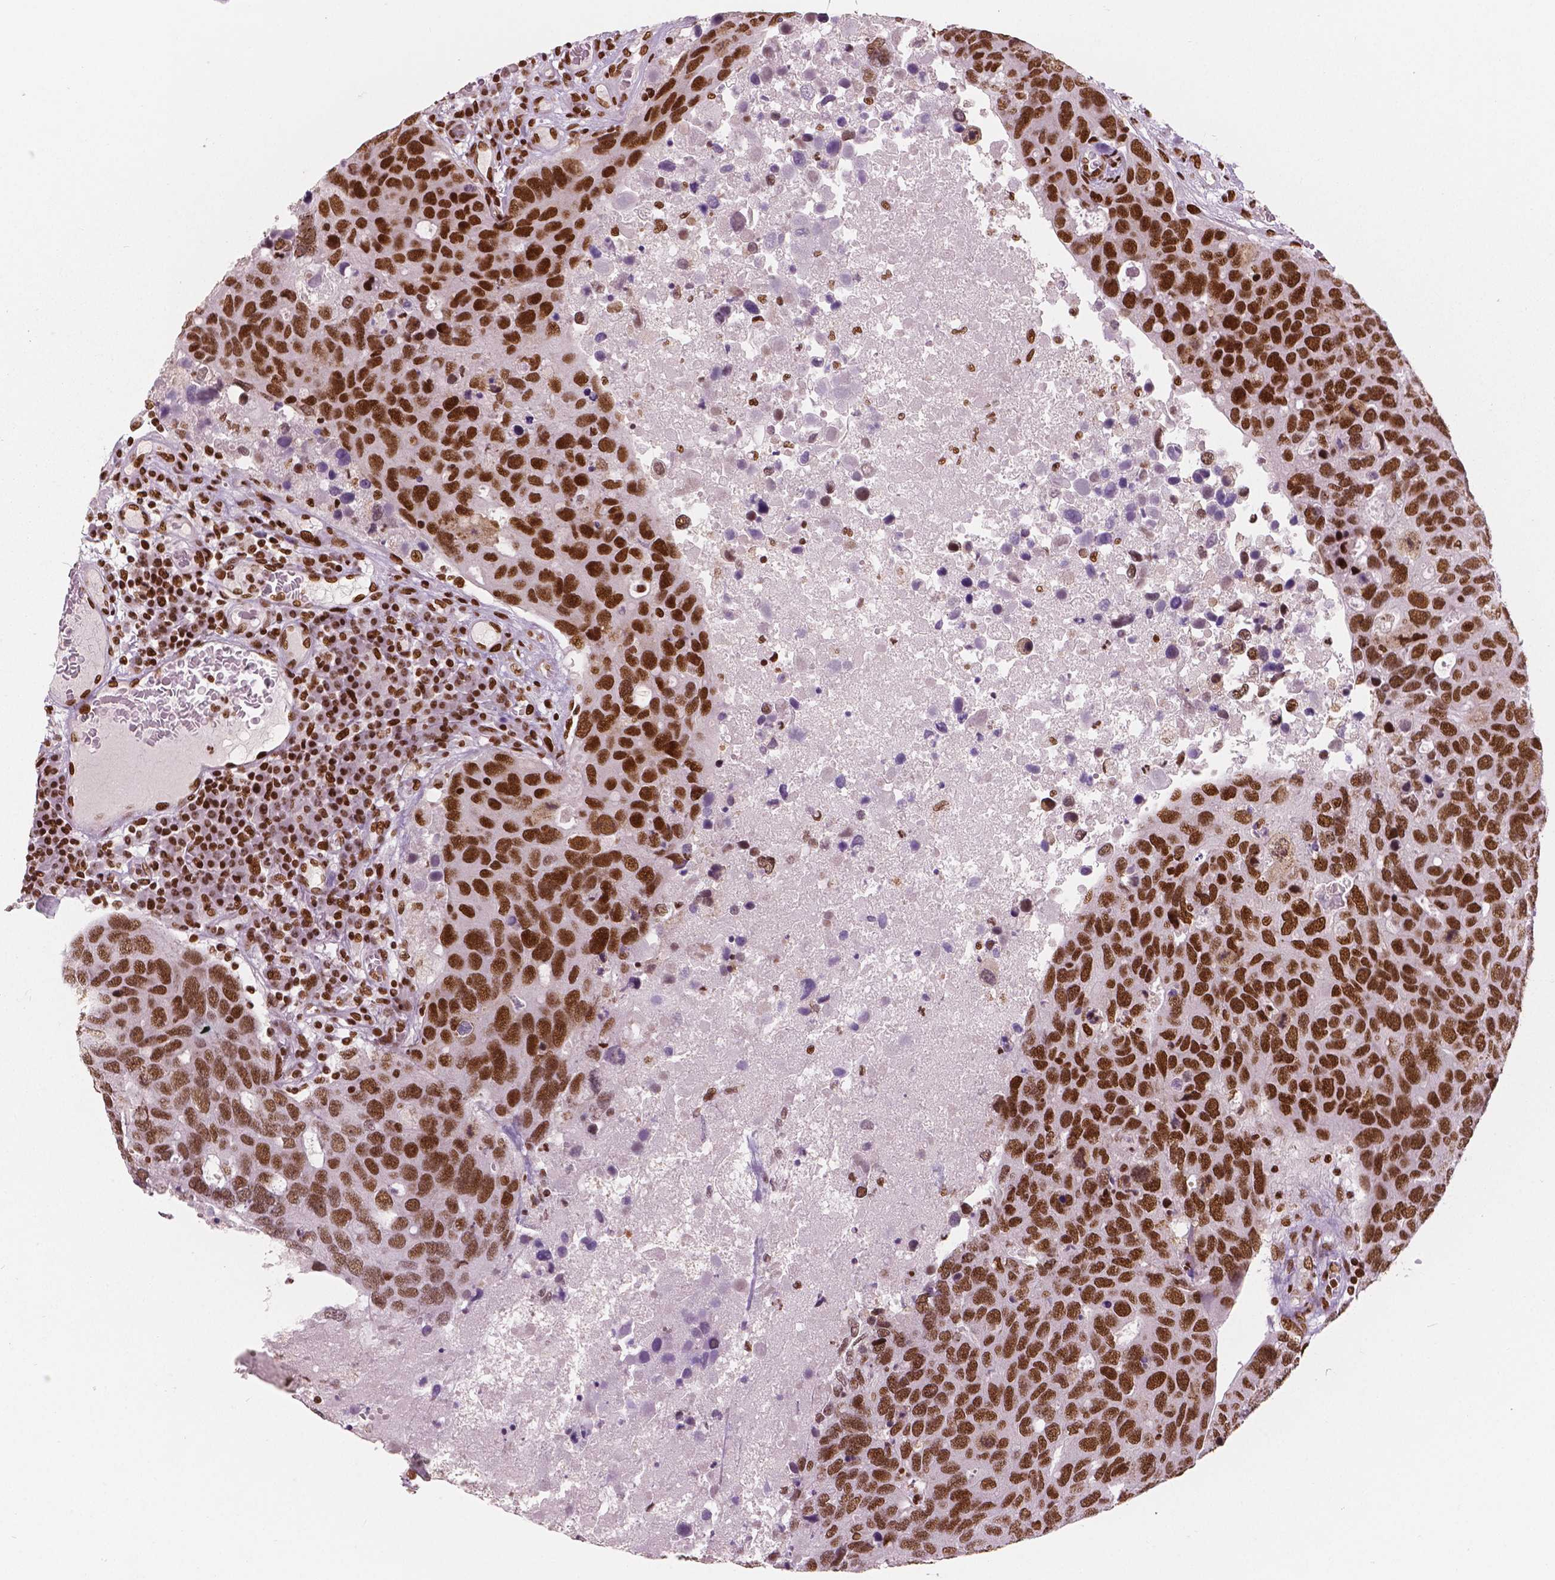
{"staining": {"intensity": "strong", "quantity": ">75%", "location": "nuclear"}, "tissue": "breast cancer", "cell_type": "Tumor cells", "image_type": "cancer", "snomed": [{"axis": "morphology", "description": "Duct carcinoma"}, {"axis": "topography", "description": "Breast"}], "caption": "The histopathology image reveals a brown stain indicating the presence of a protein in the nuclear of tumor cells in breast cancer (intraductal carcinoma).", "gene": "BRD4", "patient": {"sex": "female", "age": 83}}